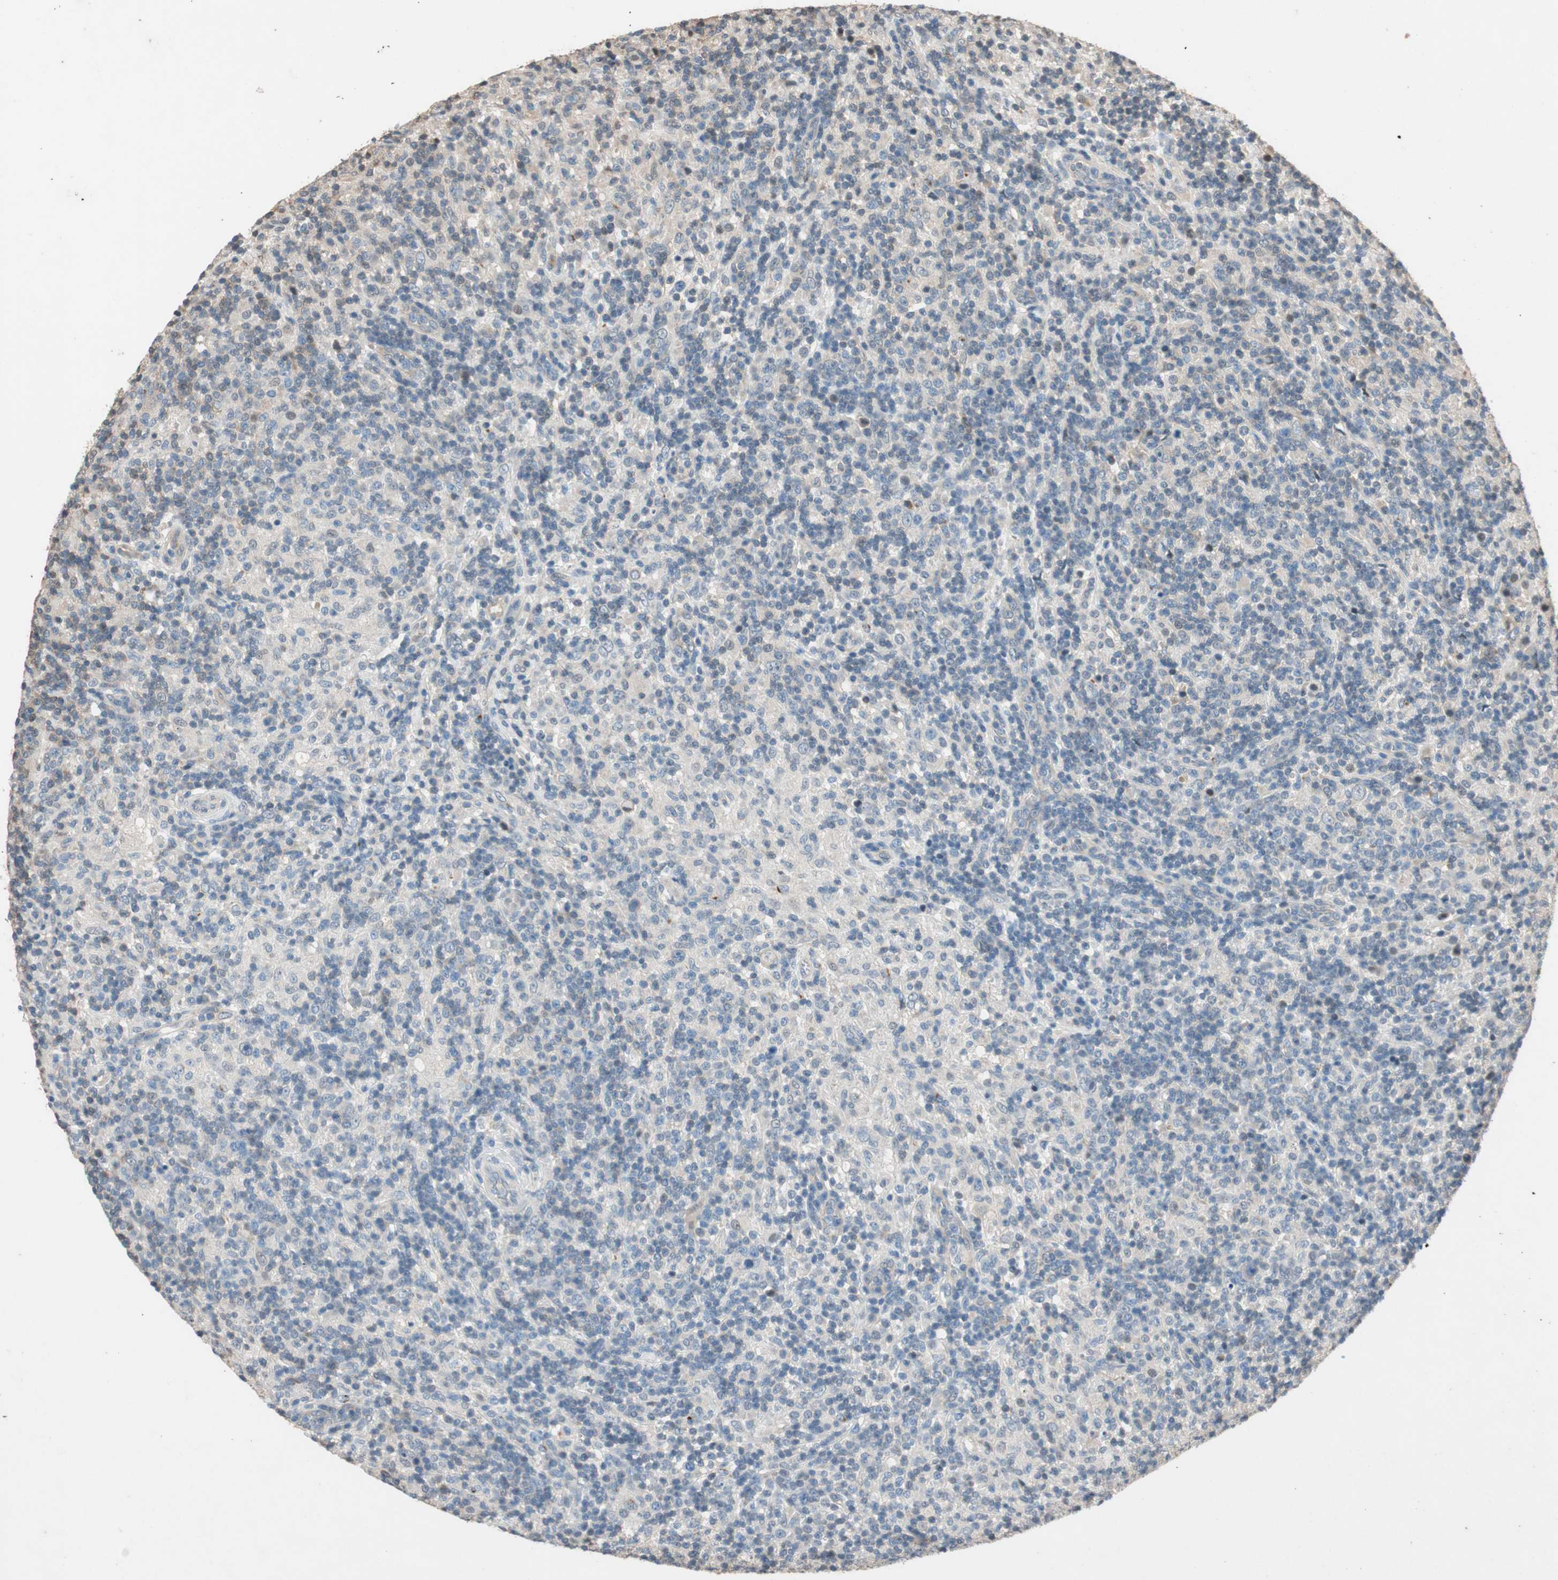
{"staining": {"intensity": "negative", "quantity": "none", "location": "none"}, "tissue": "lymphoma", "cell_type": "Tumor cells", "image_type": "cancer", "snomed": [{"axis": "morphology", "description": "Hodgkin's disease, NOS"}, {"axis": "topography", "description": "Lymph node"}], "caption": "This micrograph is of Hodgkin's disease stained with IHC to label a protein in brown with the nuclei are counter-stained blue. There is no positivity in tumor cells. The staining was performed using DAB (3,3'-diaminobenzidine) to visualize the protein expression in brown, while the nuclei were stained in blue with hematoxylin (Magnification: 20x).", "gene": "SERPINB5", "patient": {"sex": "male", "age": 70}}